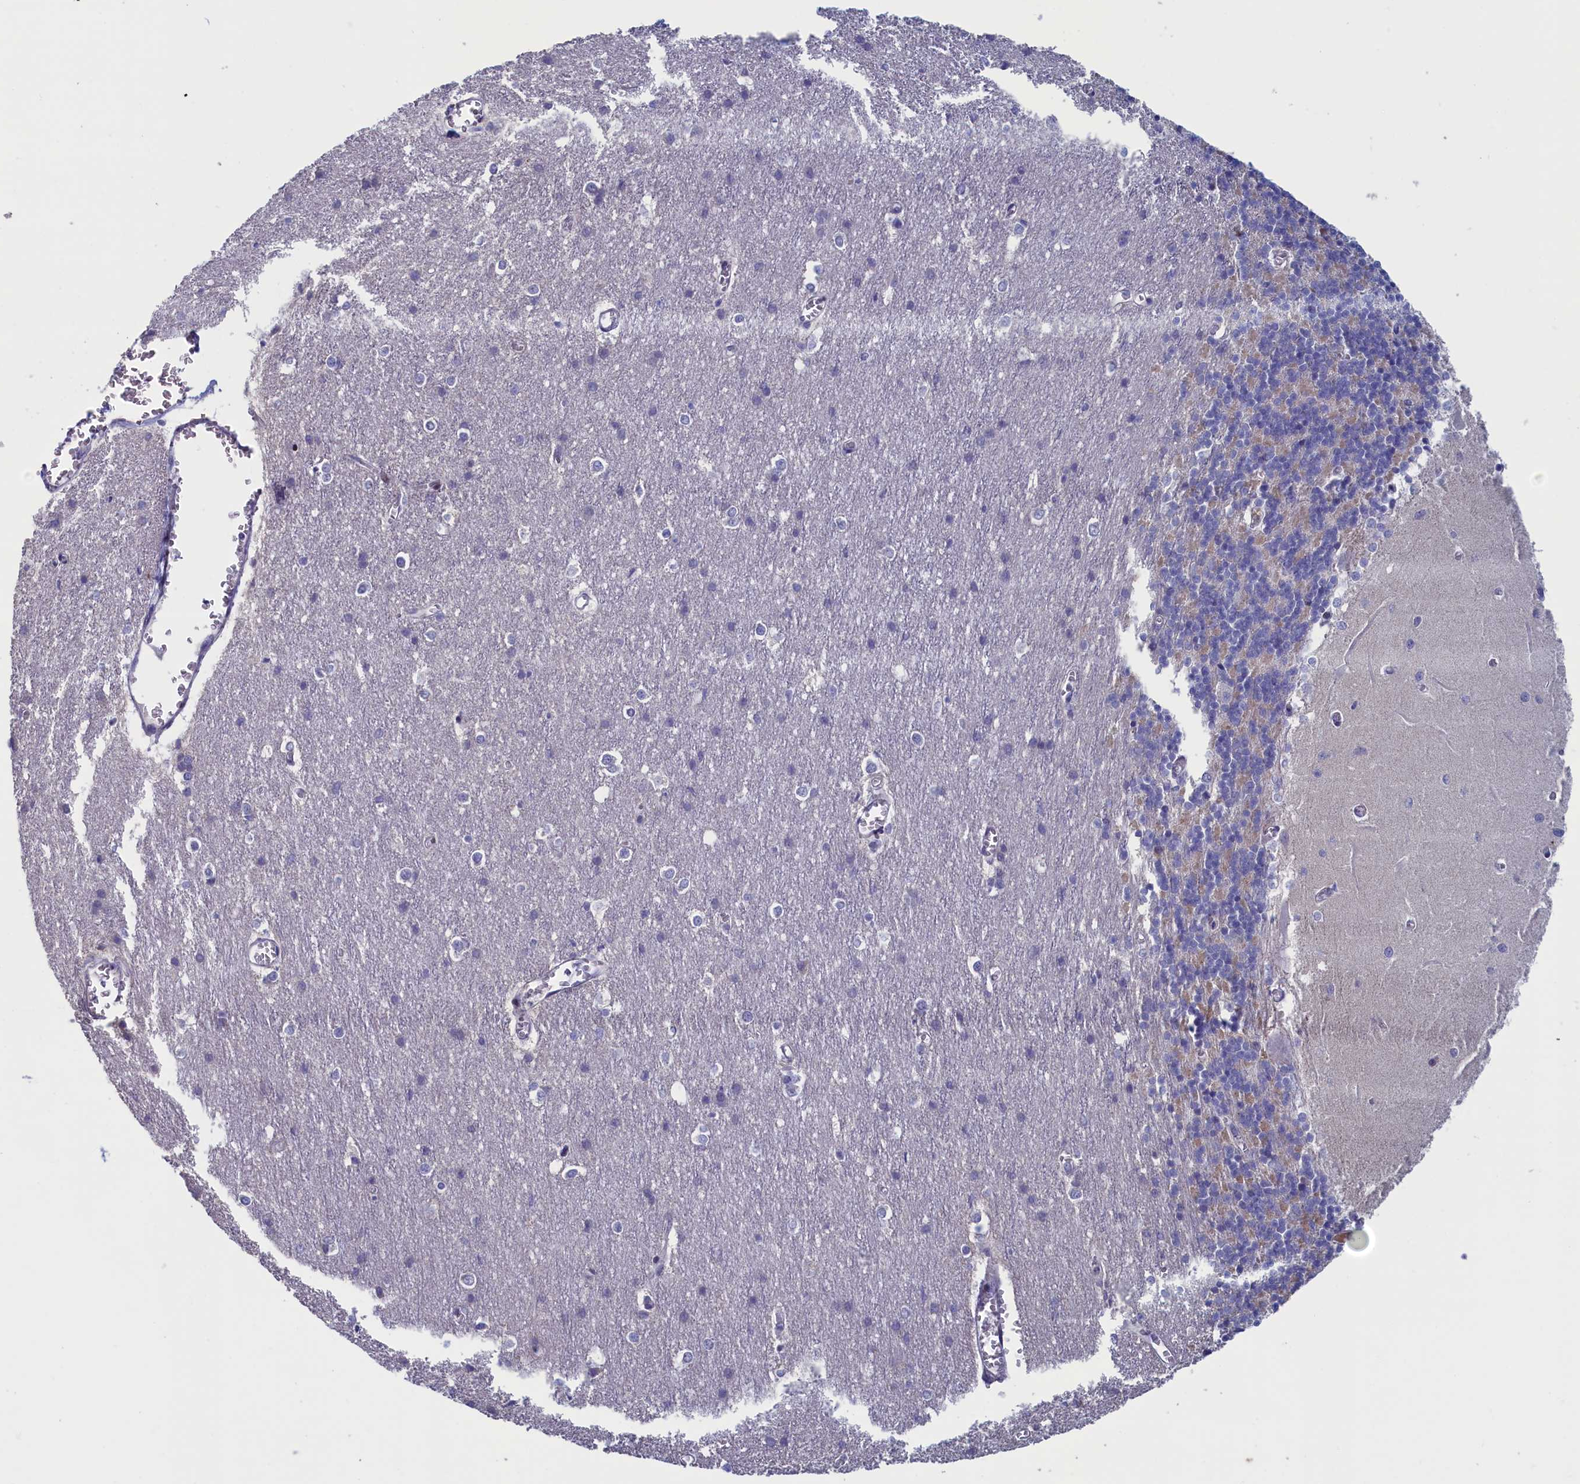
{"staining": {"intensity": "weak", "quantity": "25%-75%", "location": "cytoplasmic/membranous"}, "tissue": "cerebellum", "cell_type": "Cells in granular layer", "image_type": "normal", "snomed": [{"axis": "morphology", "description": "Normal tissue, NOS"}, {"axis": "topography", "description": "Cerebellum"}], "caption": "A low amount of weak cytoplasmic/membranous staining is present in about 25%-75% of cells in granular layer in benign cerebellum.", "gene": "NIBAN3", "patient": {"sex": "male", "age": 37}}